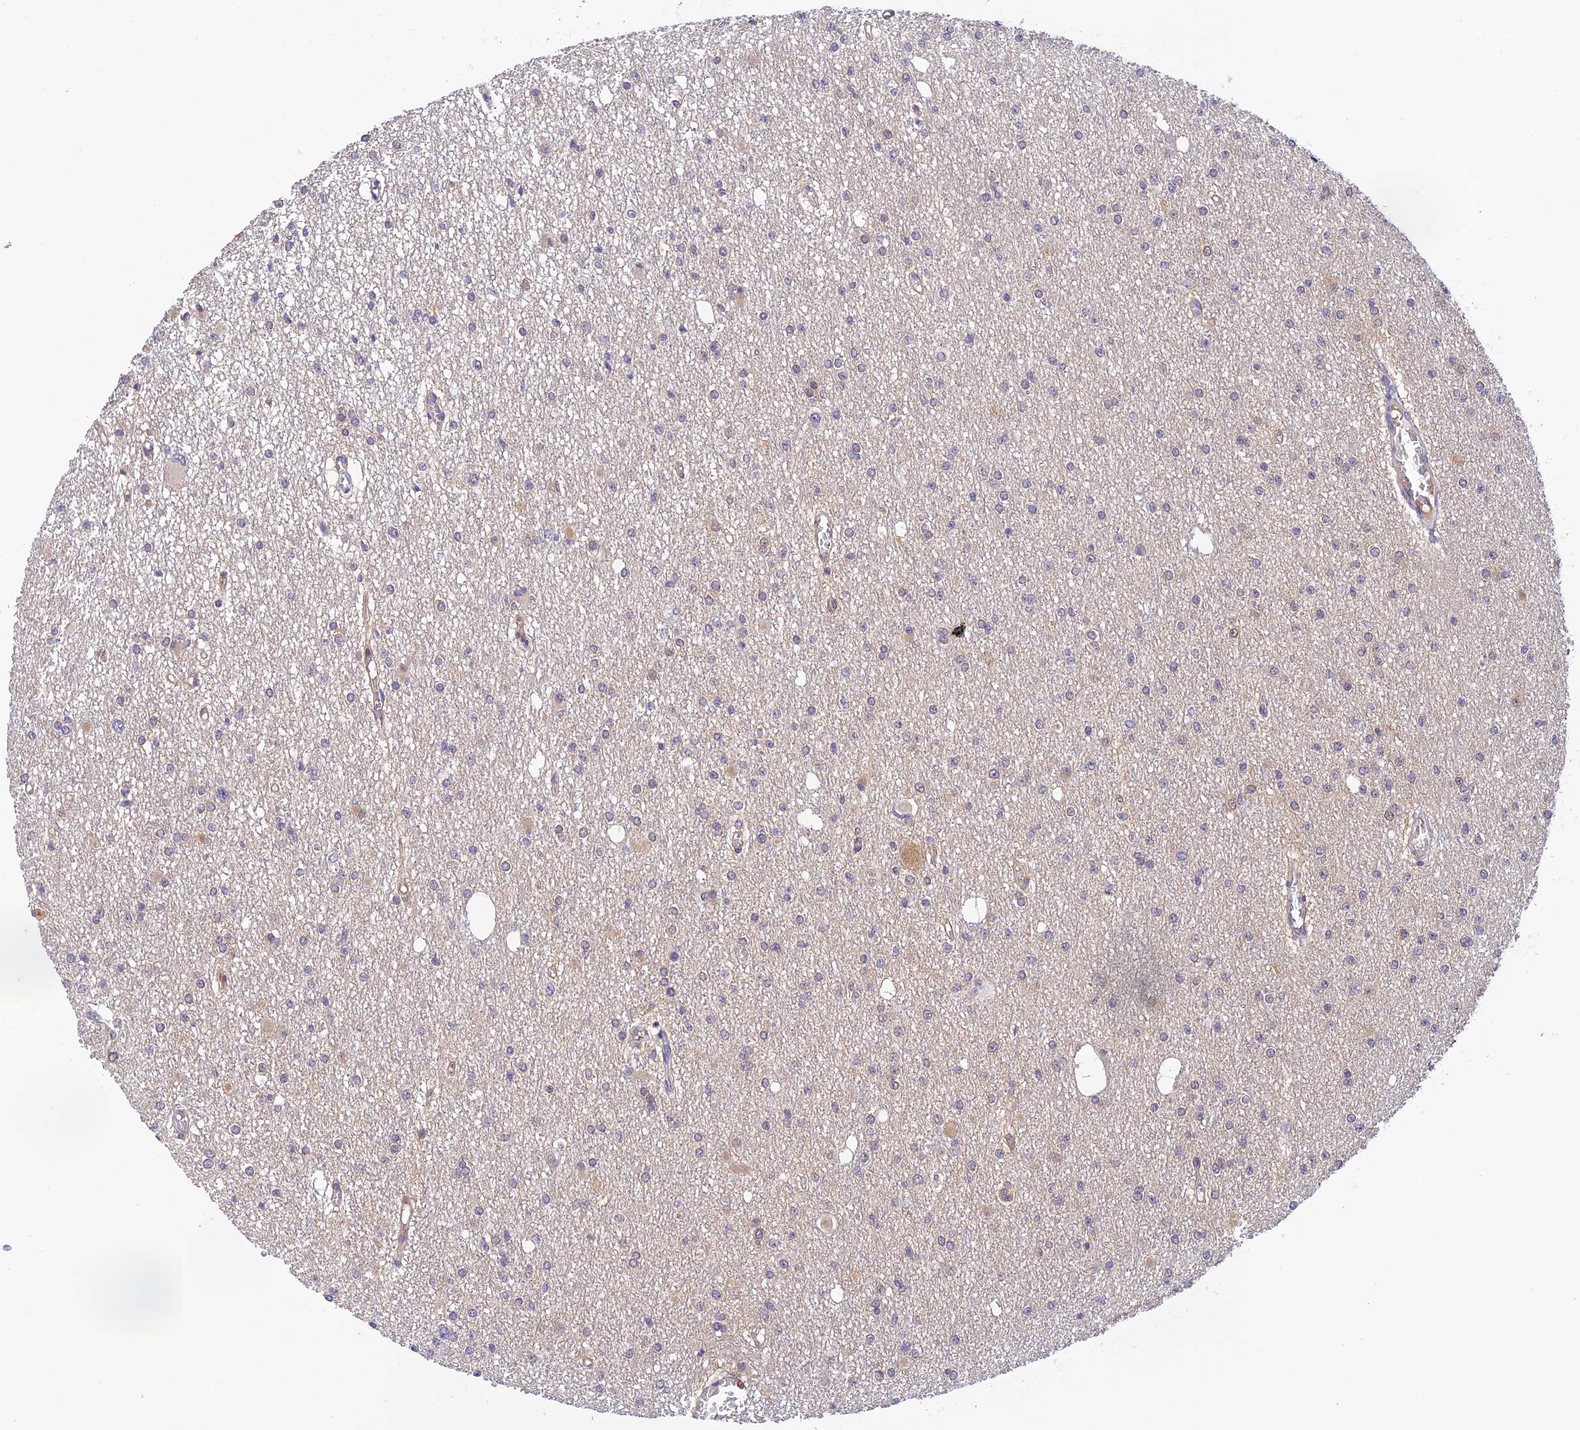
{"staining": {"intensity": "moderate", "quantity": "<25%", "location": "cytoplasmic/membranous"}, "tissue": "glioma", "cell_type": "Tumor cells", "image_type": "cancer", "snomed": [{"axis": "morphology", "description": "Glioma, malignant, Low grade"}, {"axis": "topography", "description": "Brain"}], "caption": "High-magnification brightfield microscopy of malignant glioma (low-grade) stained with DAB (3,3'-diaminobenzidine) (brown) and counterstained with hematoxylin (blue). tumor cells exhibit moderate cytoplasmic/membranous positivity is present in about<25% of cells.", "gene": "HDHD2", "patient": {"sex": "female", "age": 22}}